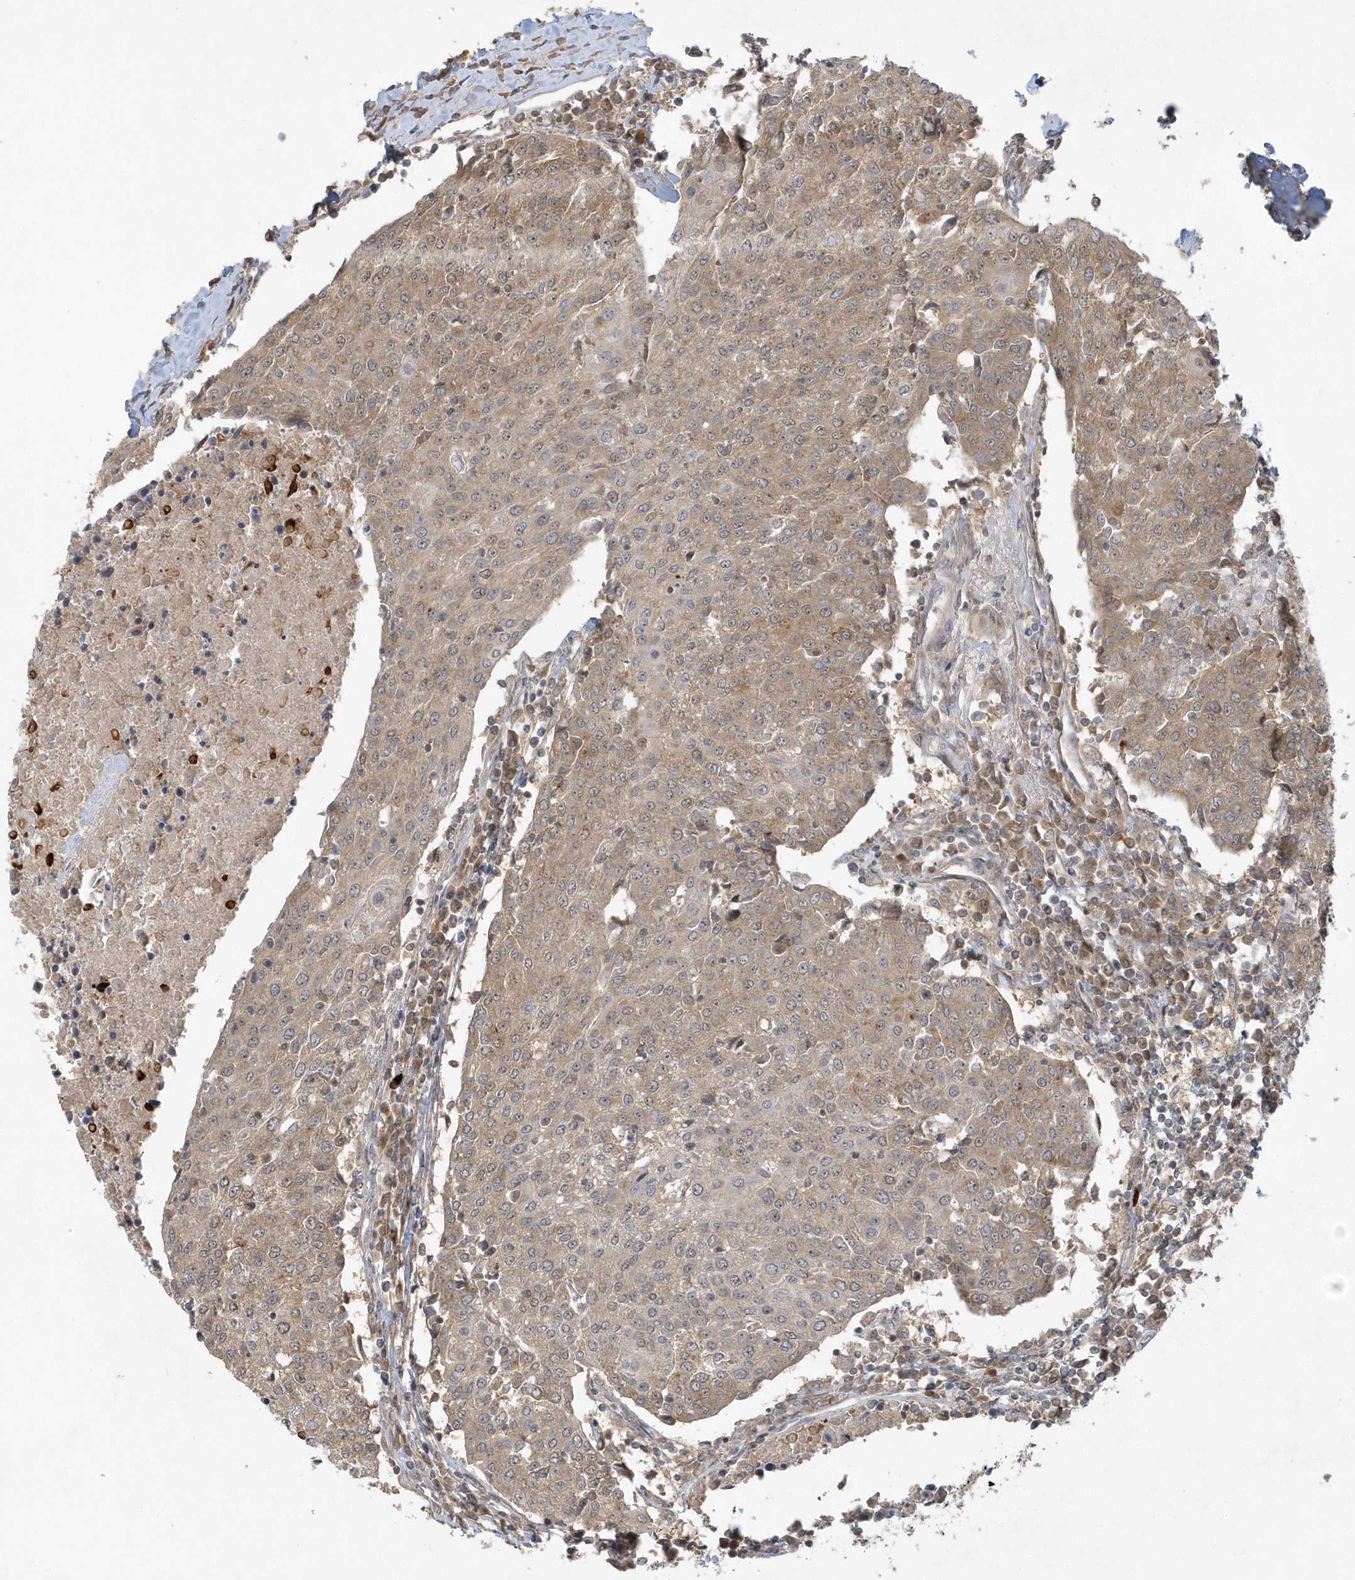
{"staining": {"intensity": "moderate", "quantity": ">75%", "location": "cytoplasmic/membranous"}, "tissue": "urothelial cancer", "cell_type": "Tumor cells", "image_type": "cancer", "snomed": [{"axis": "morphology", "description": "Urothelial carcinoma, High grade"}, {"axis": "topography", "description": "Urinary bladder"}], "caption": "Protein expression analysis of human urothelial cancer reveals moderate cytoplasmic/membranous staining in approximately >75% of tumor cells.", "gene": "THG1L", "patient": {"sex": "female", "age": 85}}